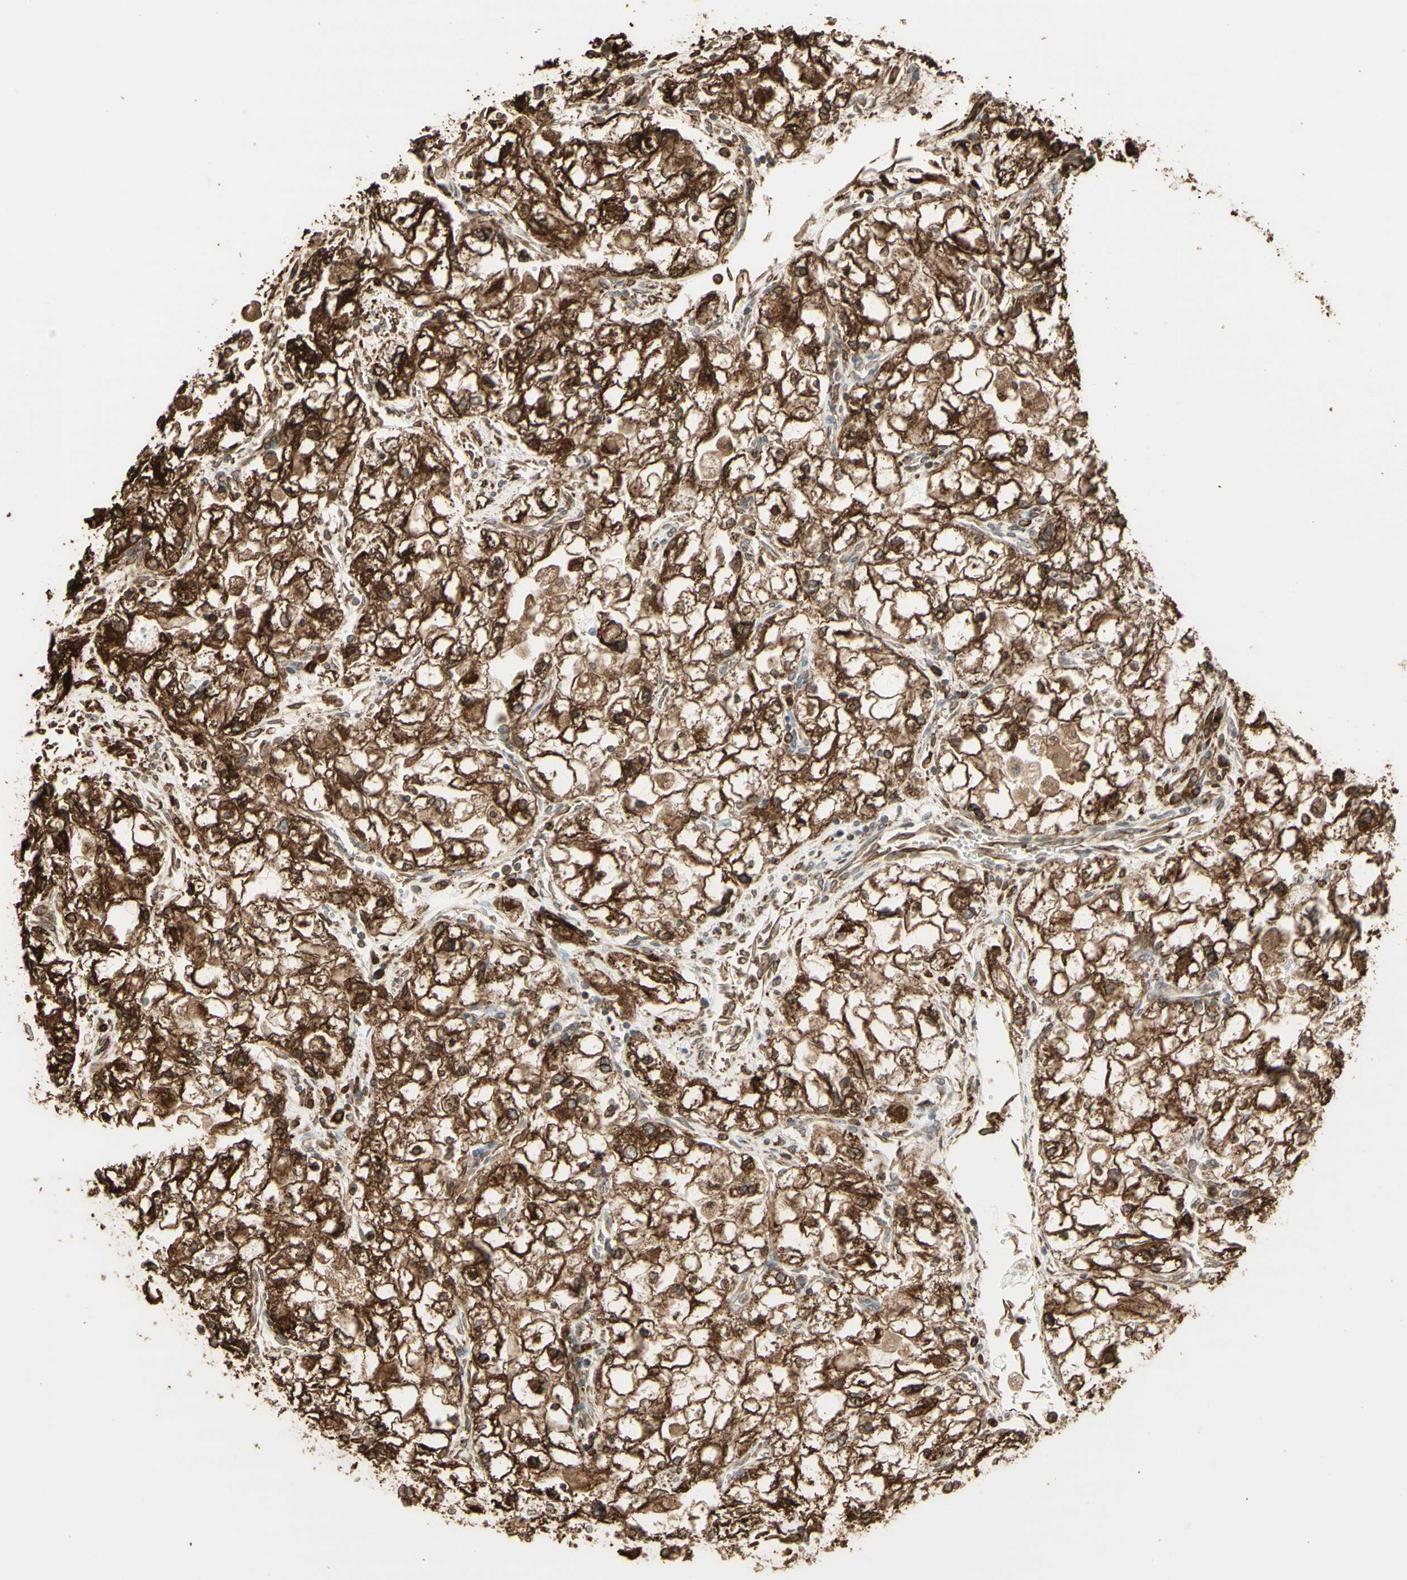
{"staining": {"intensity": "strong", "quantity": ">75%", "location": "cytoplasmic/membranous"}, "tissue": "renal cancer", "cell_type": "Tumor cells", "image_type": "cancer", "snomed": [{"axis": "morphology", "description": "Adenocarcinoma, NOS"}, {"axis": "topography", "description": "Kidney"}], "caption": "High-power microscopy captured an immunohistochemistry (IHC) micrograph of renal cancer (adenocarcinoma), revealing strong cytoplasmic/membranous staining in approximately >75% of tumor cells.", "gene": "CANX", "patient": {"sex": "female", "age": 70}}